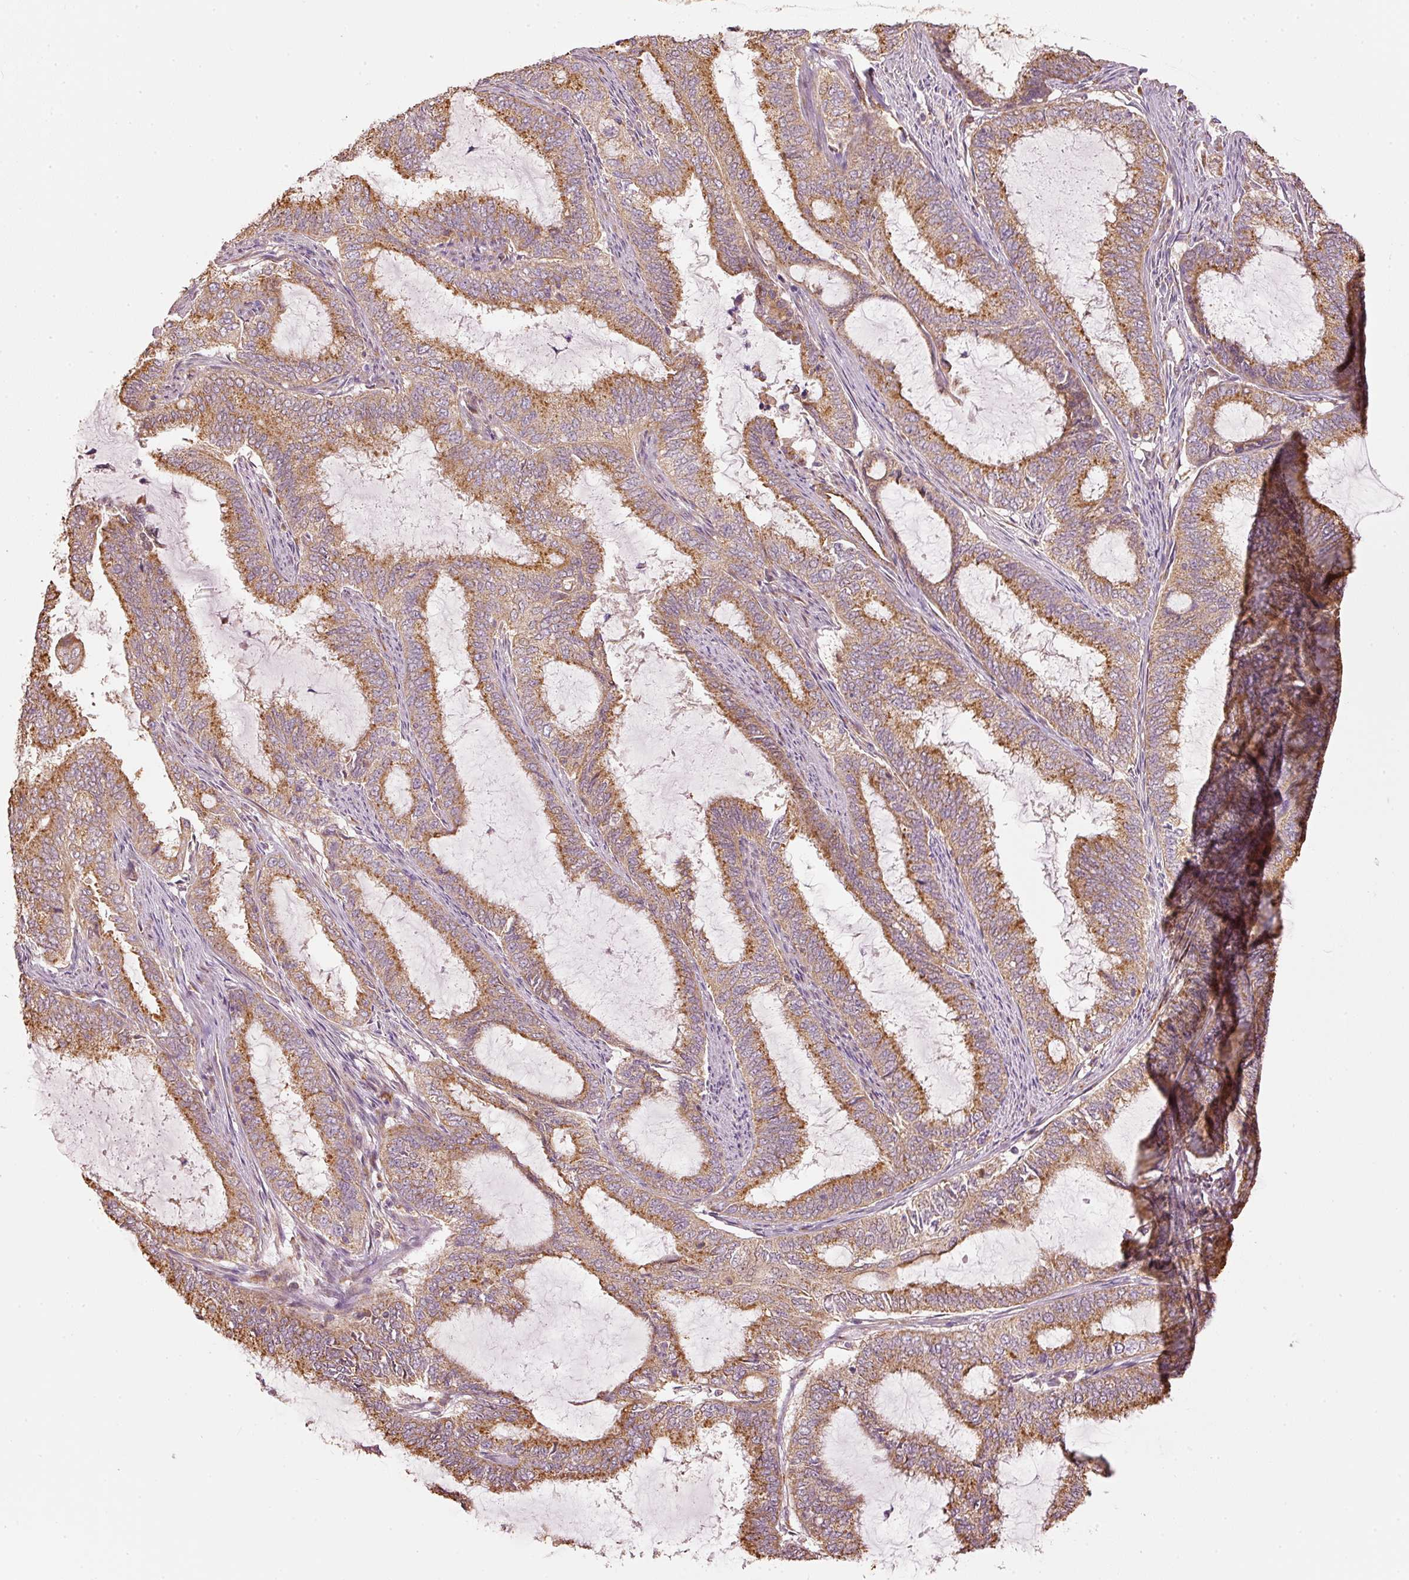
{"staining": {"intensity": "moderate", "quantity": ">75%", "location": "cytoplasmic/membranous"}, "tissue": "endometrial cancer", "cell_type": "Tumor cells", "image_type": "cancer", "snomed": [{"axis": "morphology", "description": "Adenocarcinoma, NOS"}, {"axis": "topography", "description": "Endometrium"}], "caption": "Endometrial cancer (adenocarcinoma) stained for a protein shows moderate cytoplasmic/membranous positivity in tumor cells.", "gene": "MTHFD1L", "patient": {"sex": "female", "age": 51}}